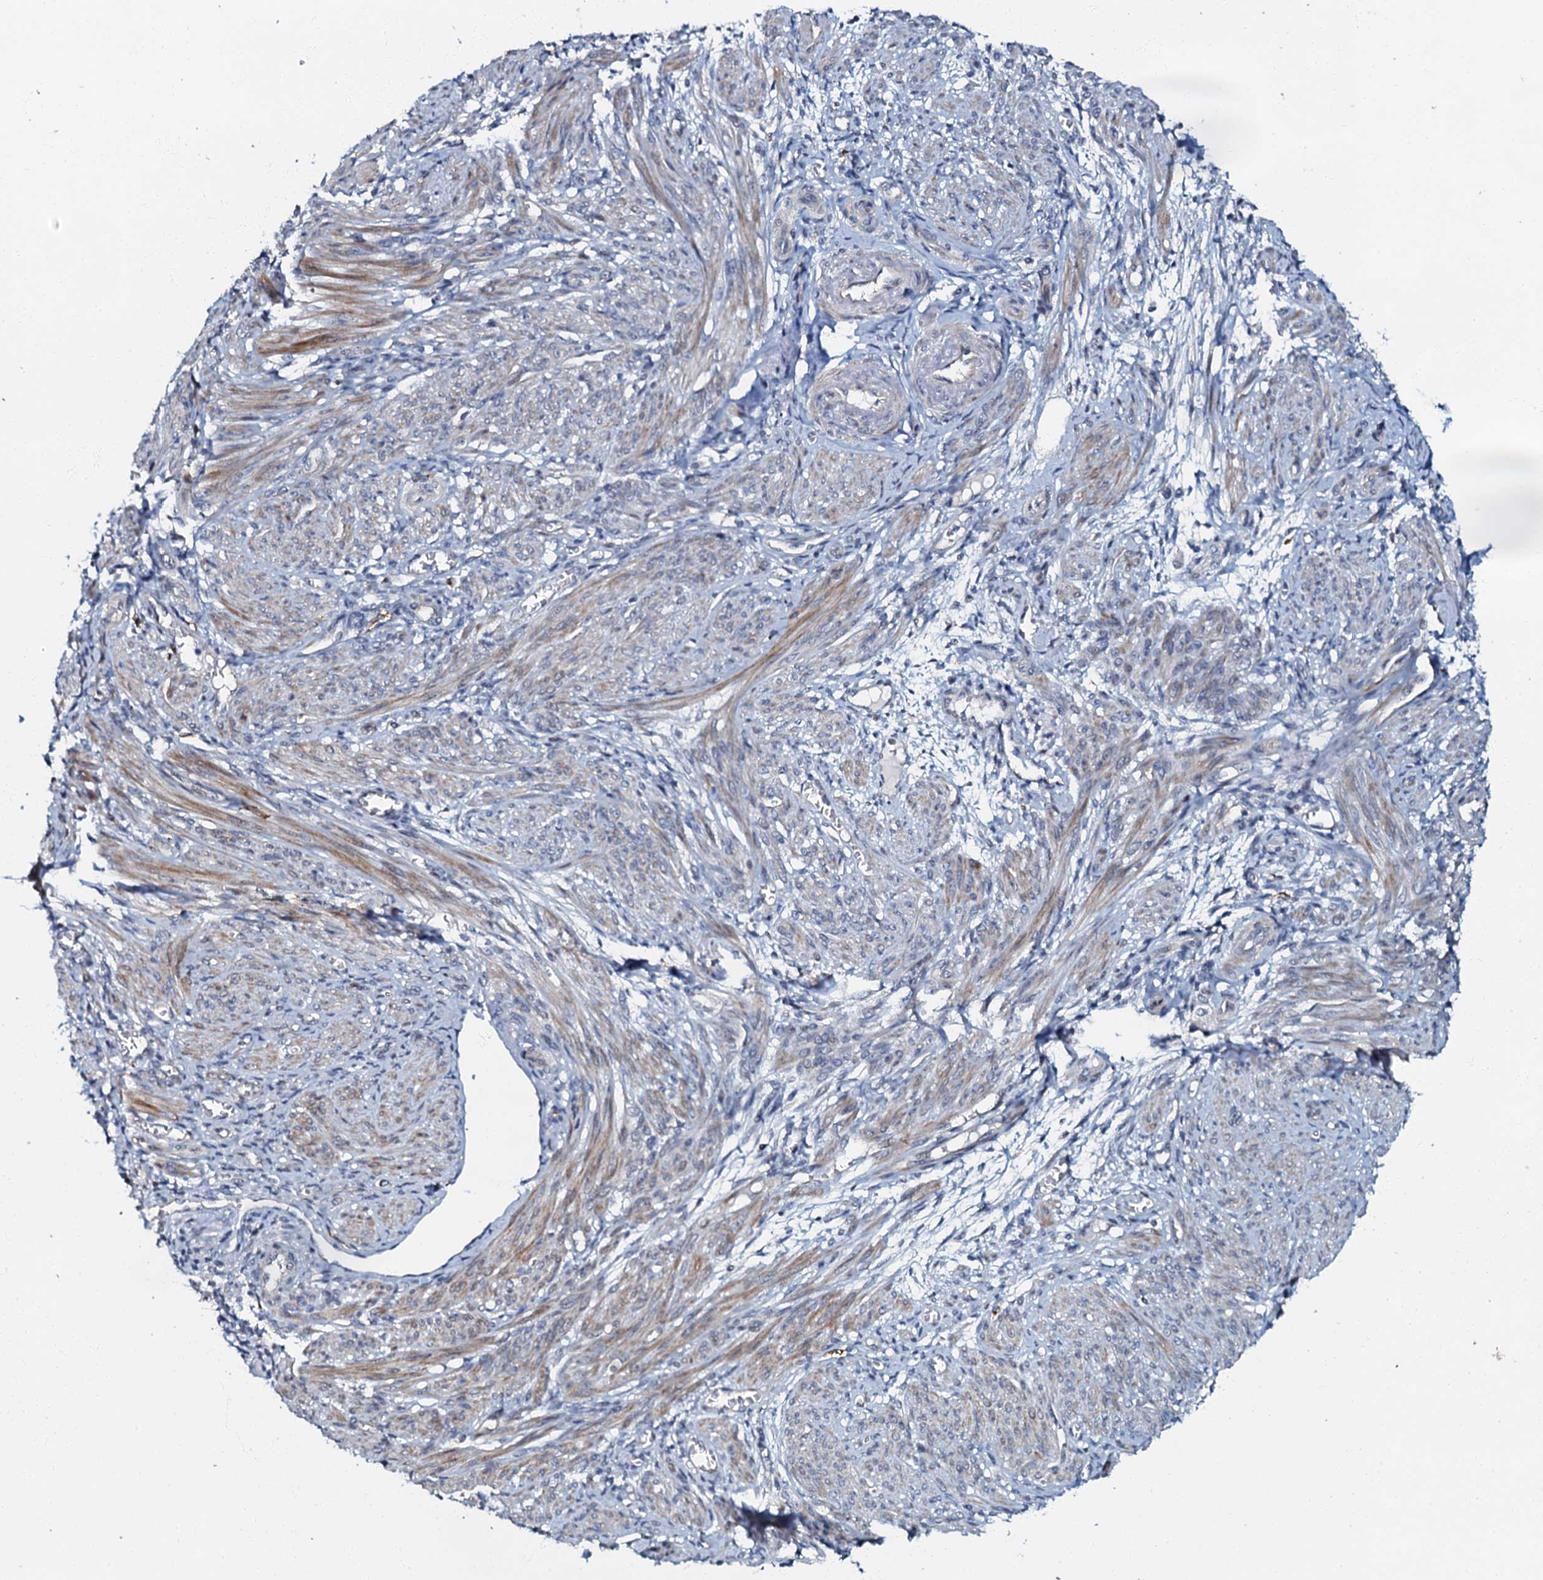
{"staining": {"intensity": "moderate", "quantity": "25%-75%", "location": "cytoplasmic/membranous"}, "tissue": "smooth muscle", "cell_type": "Smooth muscle cells", "image_type": "normal", "snomed": [{"axis": "morphology", "description": "Normal tissue, NOS"}, {"axis": "topography", "description": "Smooth muscle"}], "caption": "Protein staining by immunohistochemistry exhibits moderate cytoplasmic/membranous expression in approximately 25%-75% of smooth muscle cells in benign smooth muscle. (DAB = brown stain, brightfield microscopy at high magnification).", "gene": "OLAH", "patient": {"sex": "female", "age": 39}}